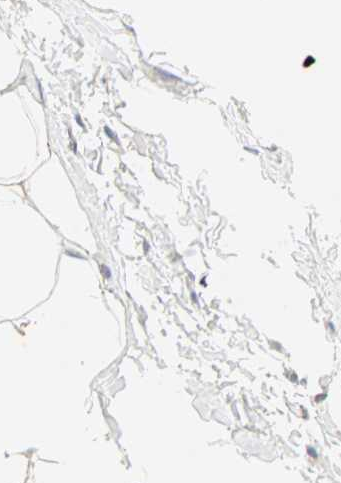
{"staining": {"intensity": "negative", "quantity": "none", "location": "none"}, "tissue": "adipose tissue", "cell_type": "Adipocytes", "image_type": "normal", "snomed": [{"axis": "morphology", "description": "Normal tissue, NOS"}, {"axis": "topography", "description": "Soft tissue"}], "caption": "Adipocytes show no significant expression in benign adipose tissue.", "gene": "CEACAM6", "patient": {"sex": "male", "age": 26}}